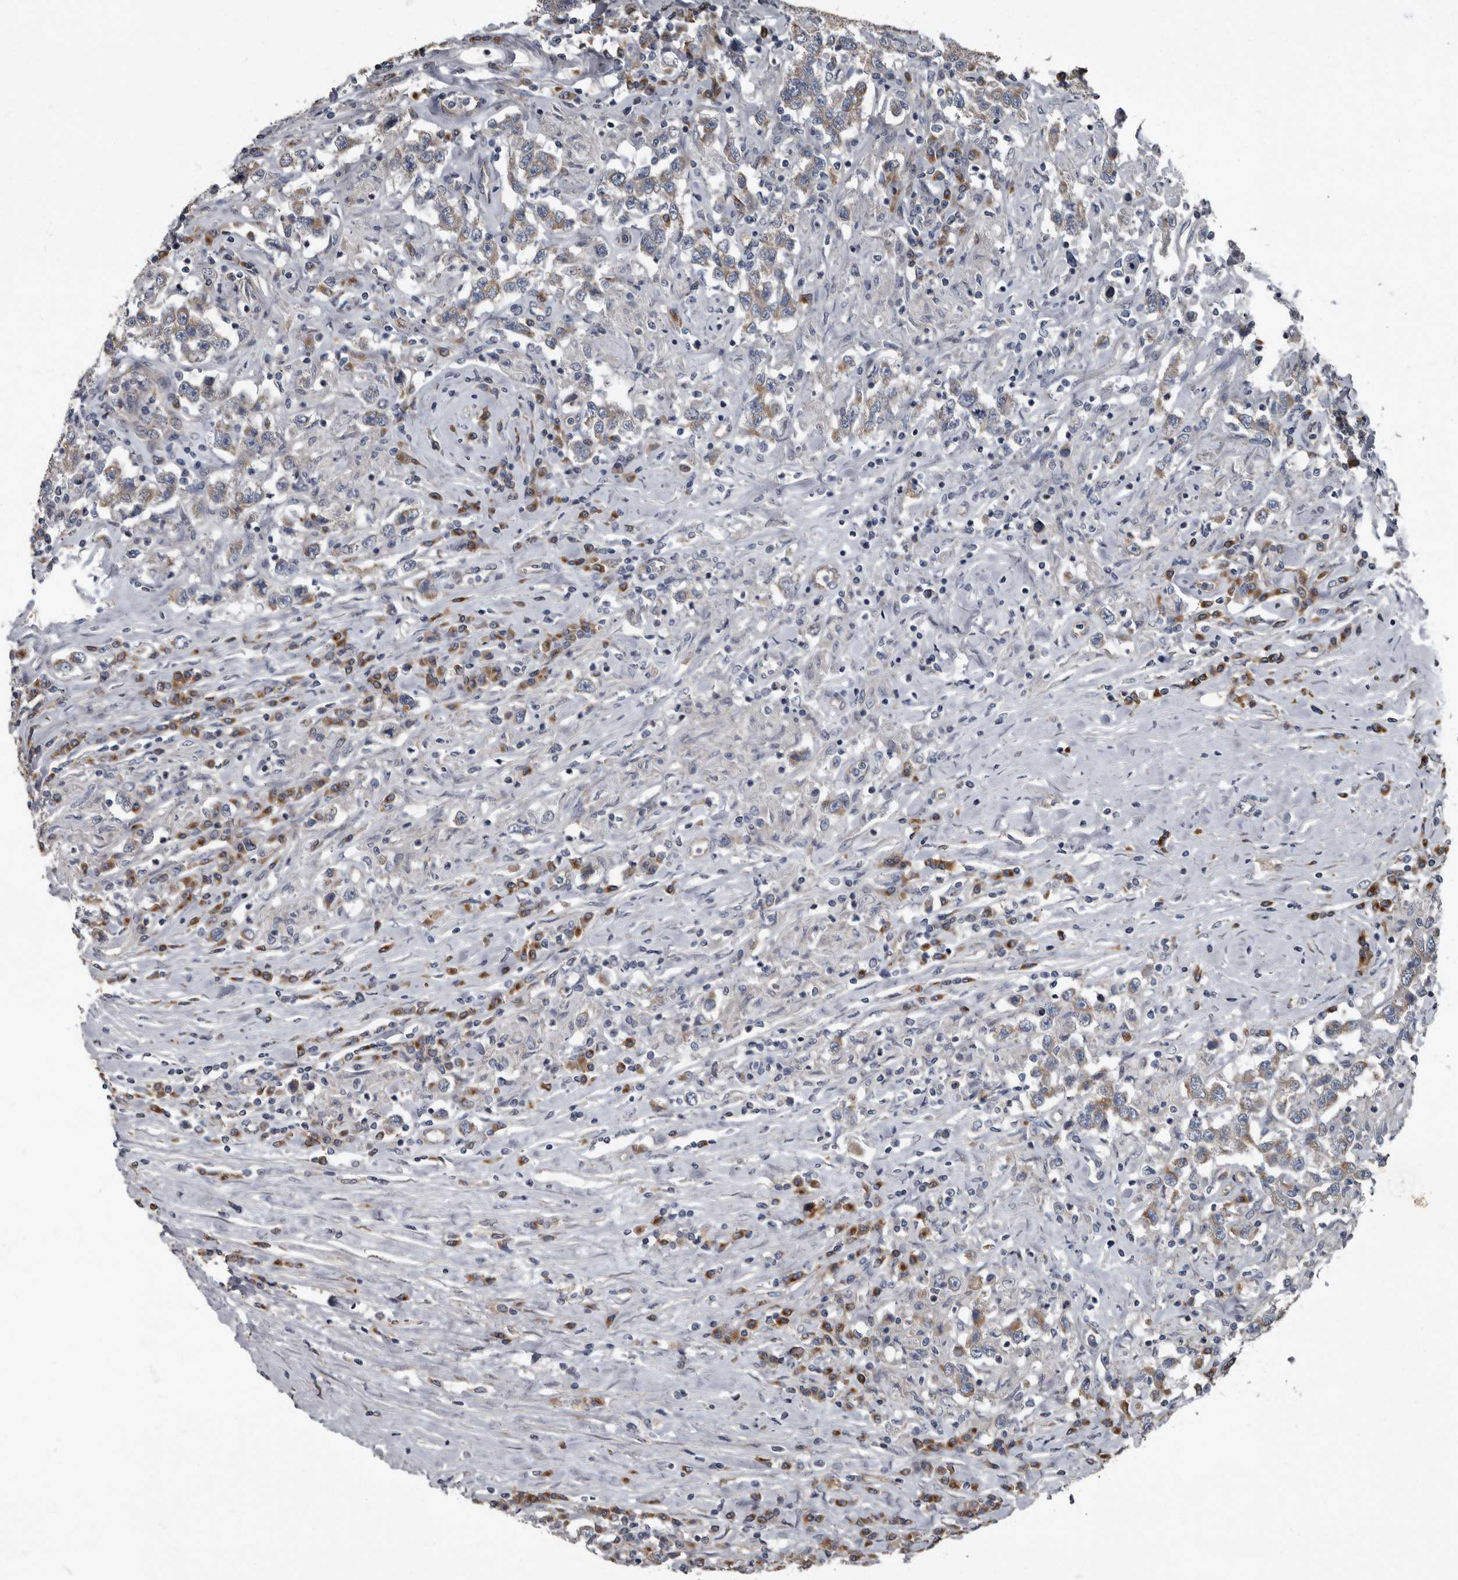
{"staining": {"intensity": "moderate", "quantity": "<25%", "location": "cytoplasmic/membranous"}, "tissue": "testis cancer", "cell_type": "Tumor cells", "image_type": "cancer", "snomed": [{"axis": "morphology", "description": "Seminoma, NOS"}, {"axis": "topography", "description": "Testis"}], "caption": "Immunohistochemistry image of testis cancer stained for a protein (brown), which shows low levels of moderate cytoplasmic/membranous positivity in approximately <25% of tumor cells.", "gene": "TPD52L1", "patient": {"sex": "male", "age": 41}}